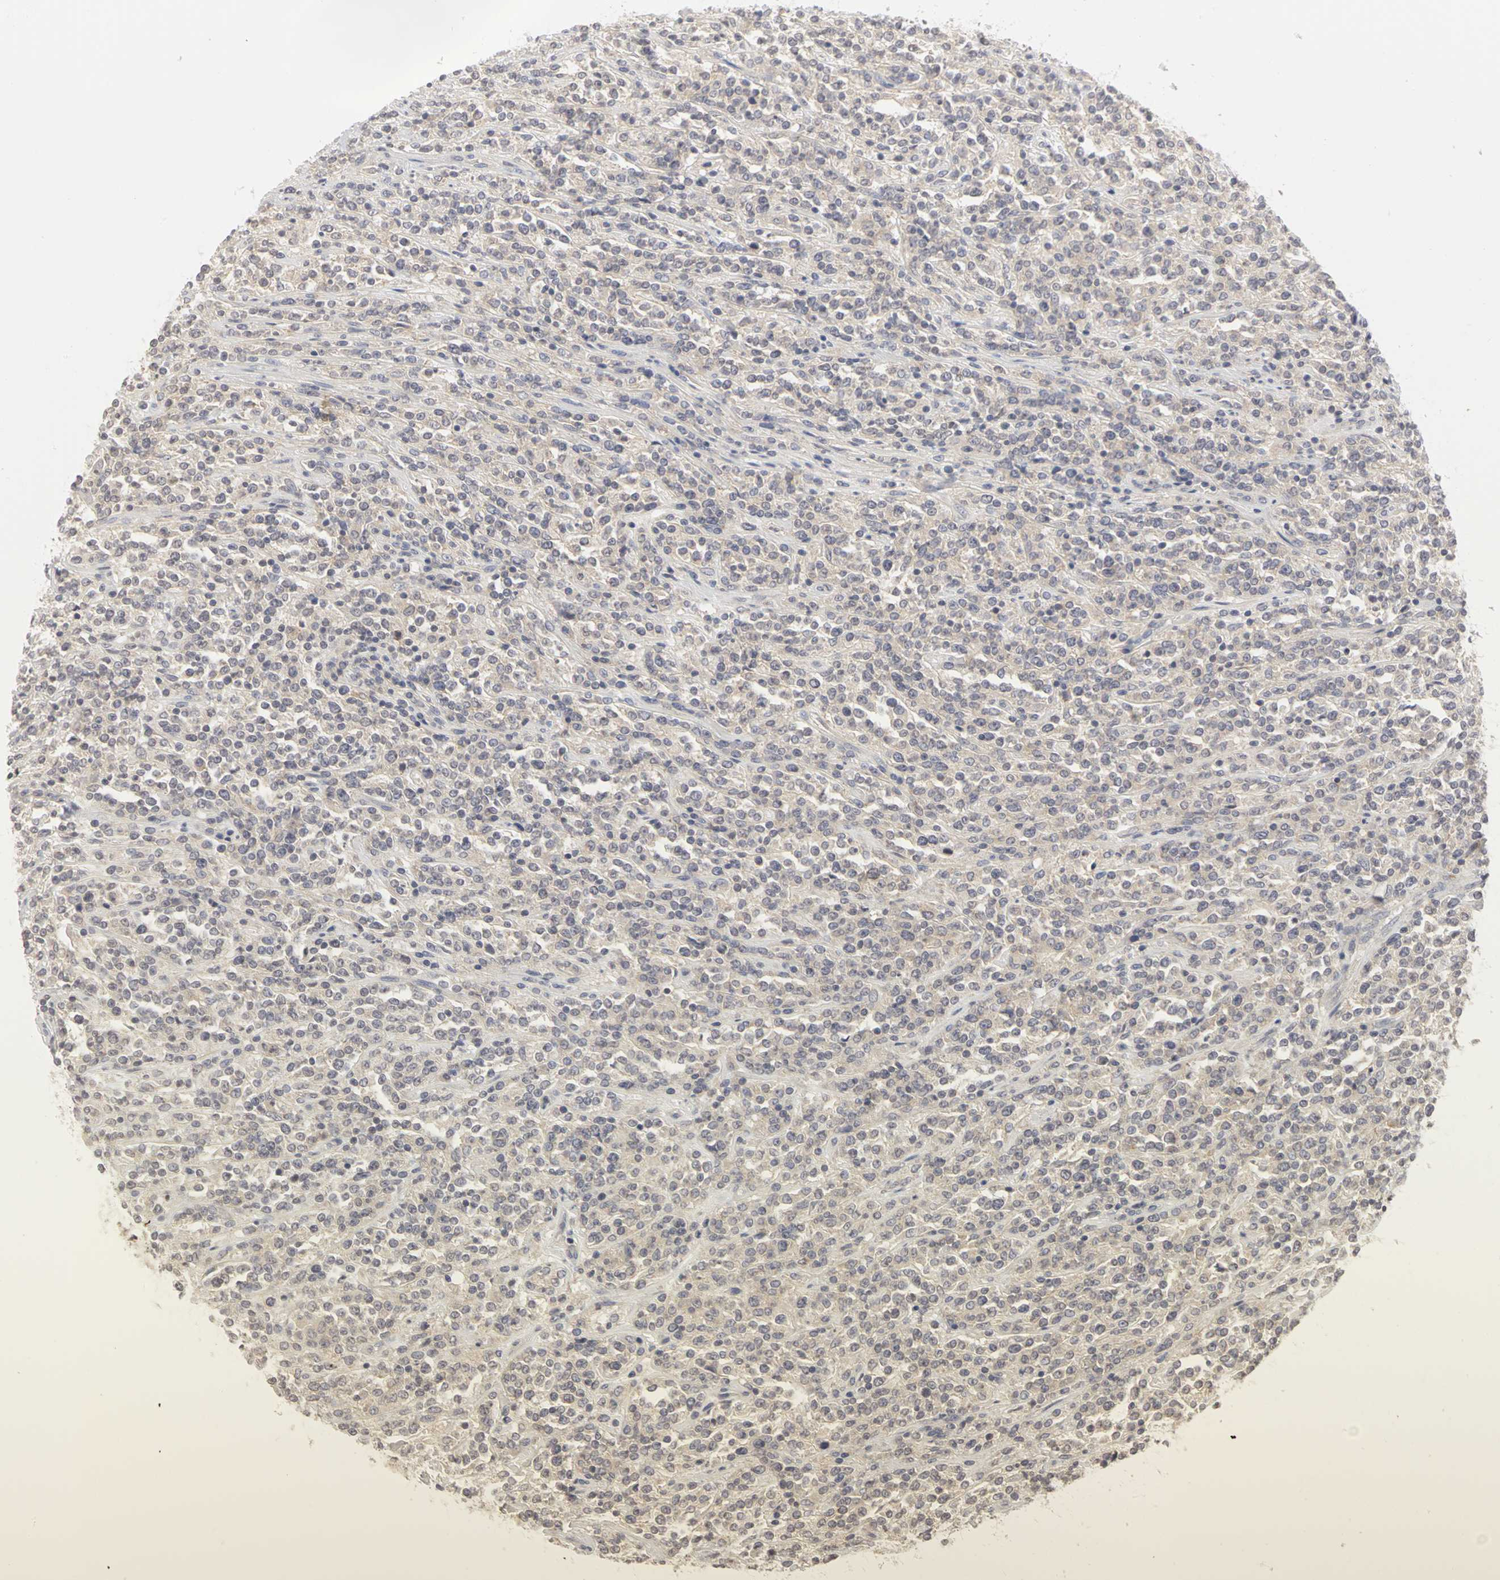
{"staining": {"intensity": "weak", "quantity": "25%-75%", "location": "cytoplasmic/membranous"}, "tissue": "lymphoma", "cell_type": "Tumor cells", "image_type": "cancer", "snomed": [{"axis": "morphology", "description": "Malignant lymphoma, non-Hodgkin's type, High grade"}, {"axis": "topography", "description": "Soft tissue"}], "caption": "DAB (3,3'-diaminobenzidine) immunohistochemical staining of high-grade malignant lymphoma, non-Hodgkin's type exhibits weak cytoplasmic/membranous protein expression in about 25%-75% of tumor cells.", "gene": "IRAK1", "patient": {"sex": "male", "age": 18}}